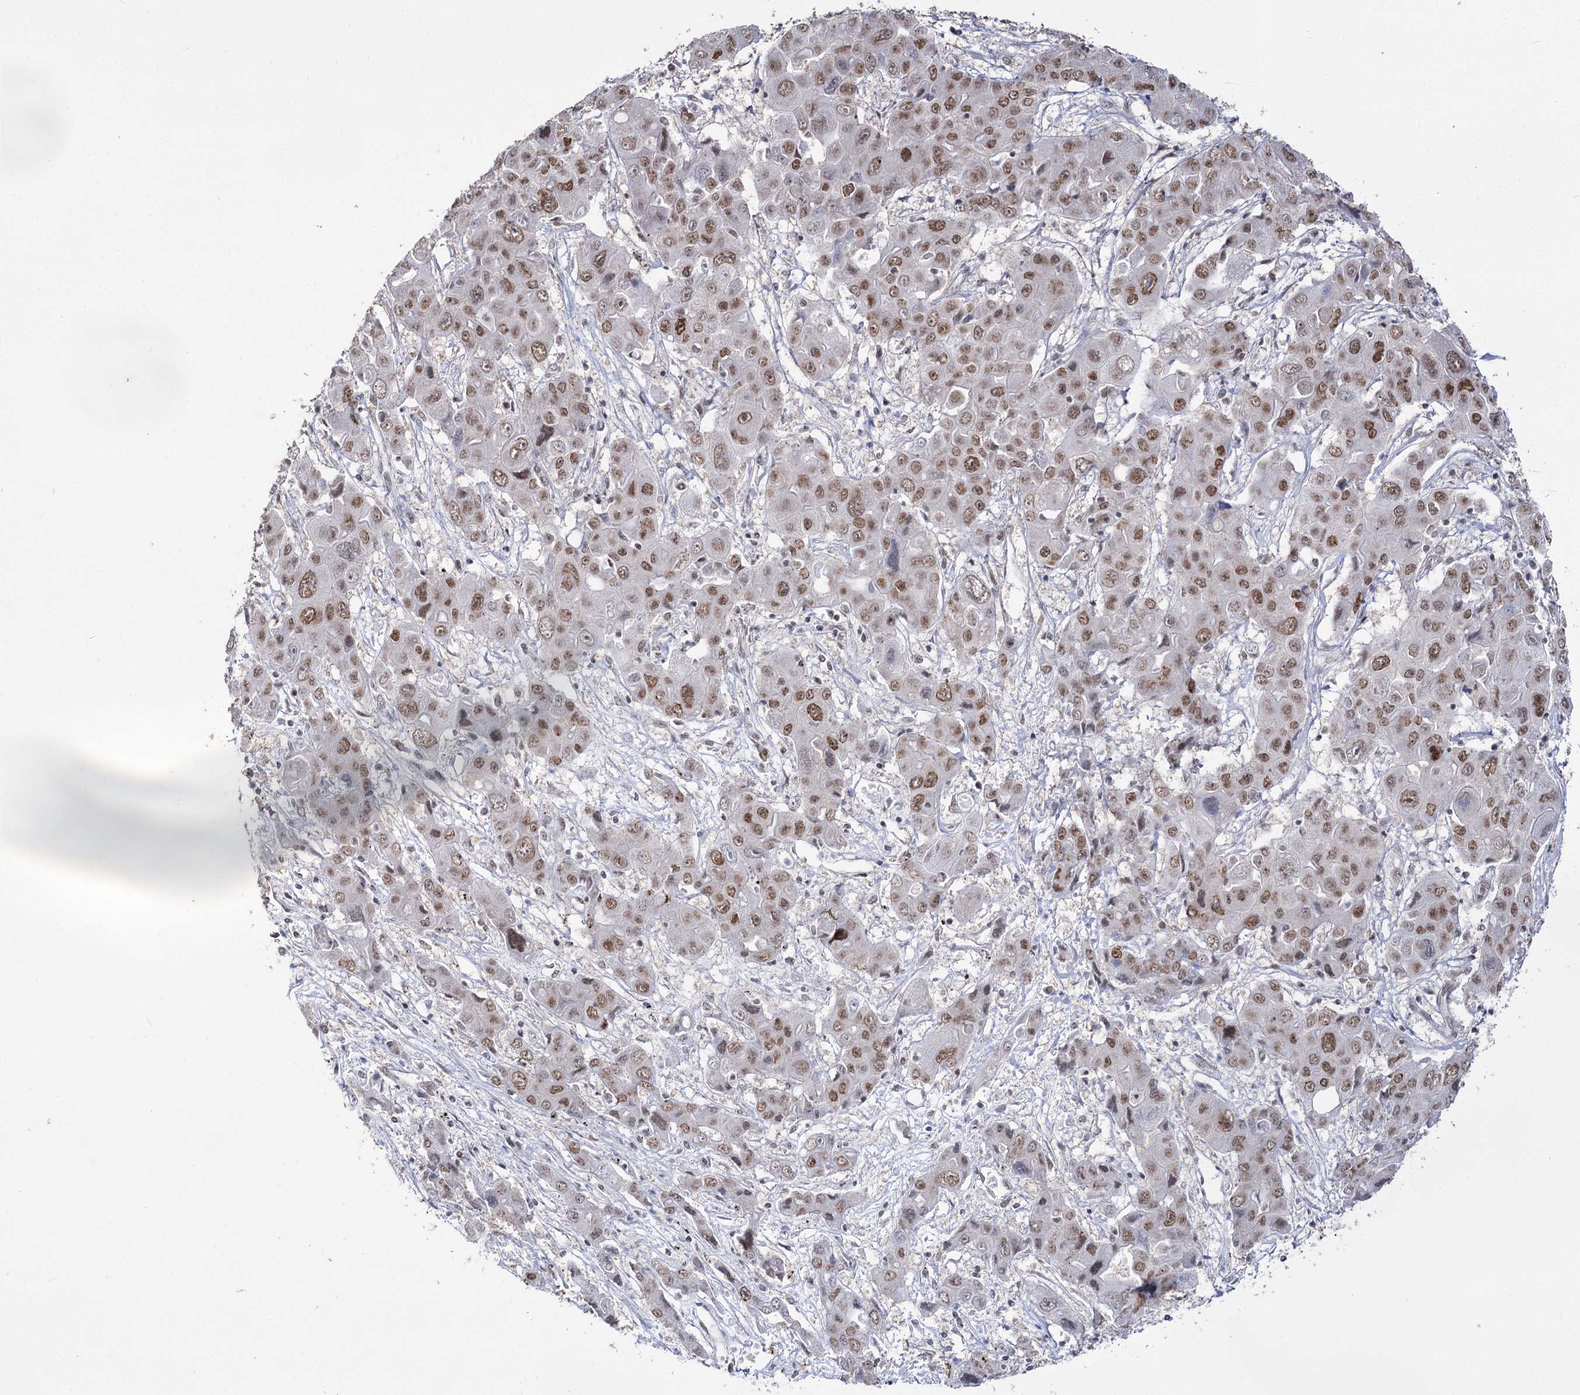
{"staining": {"intensity": "moderate", "quantity": ">75%", "location": "nuclear"}, "tissue": "liver cancer", "cell_type": "Tumor cells", "image_type": "cancer", "snomed": [{"axis": "morphology", "description": "Cholangiocarcinoma"}, {"axis": "topography", "description": "Liver"}], "caption": "An immunohistochemistry micrograph of tumor tissue is shown. Protein staining in brown highlights moderate nuclear positivity in liver cholangiocarcinoma within tumor cells.", "gene": "VGLL4", "patient": {"sex": "male", "age": 67}}